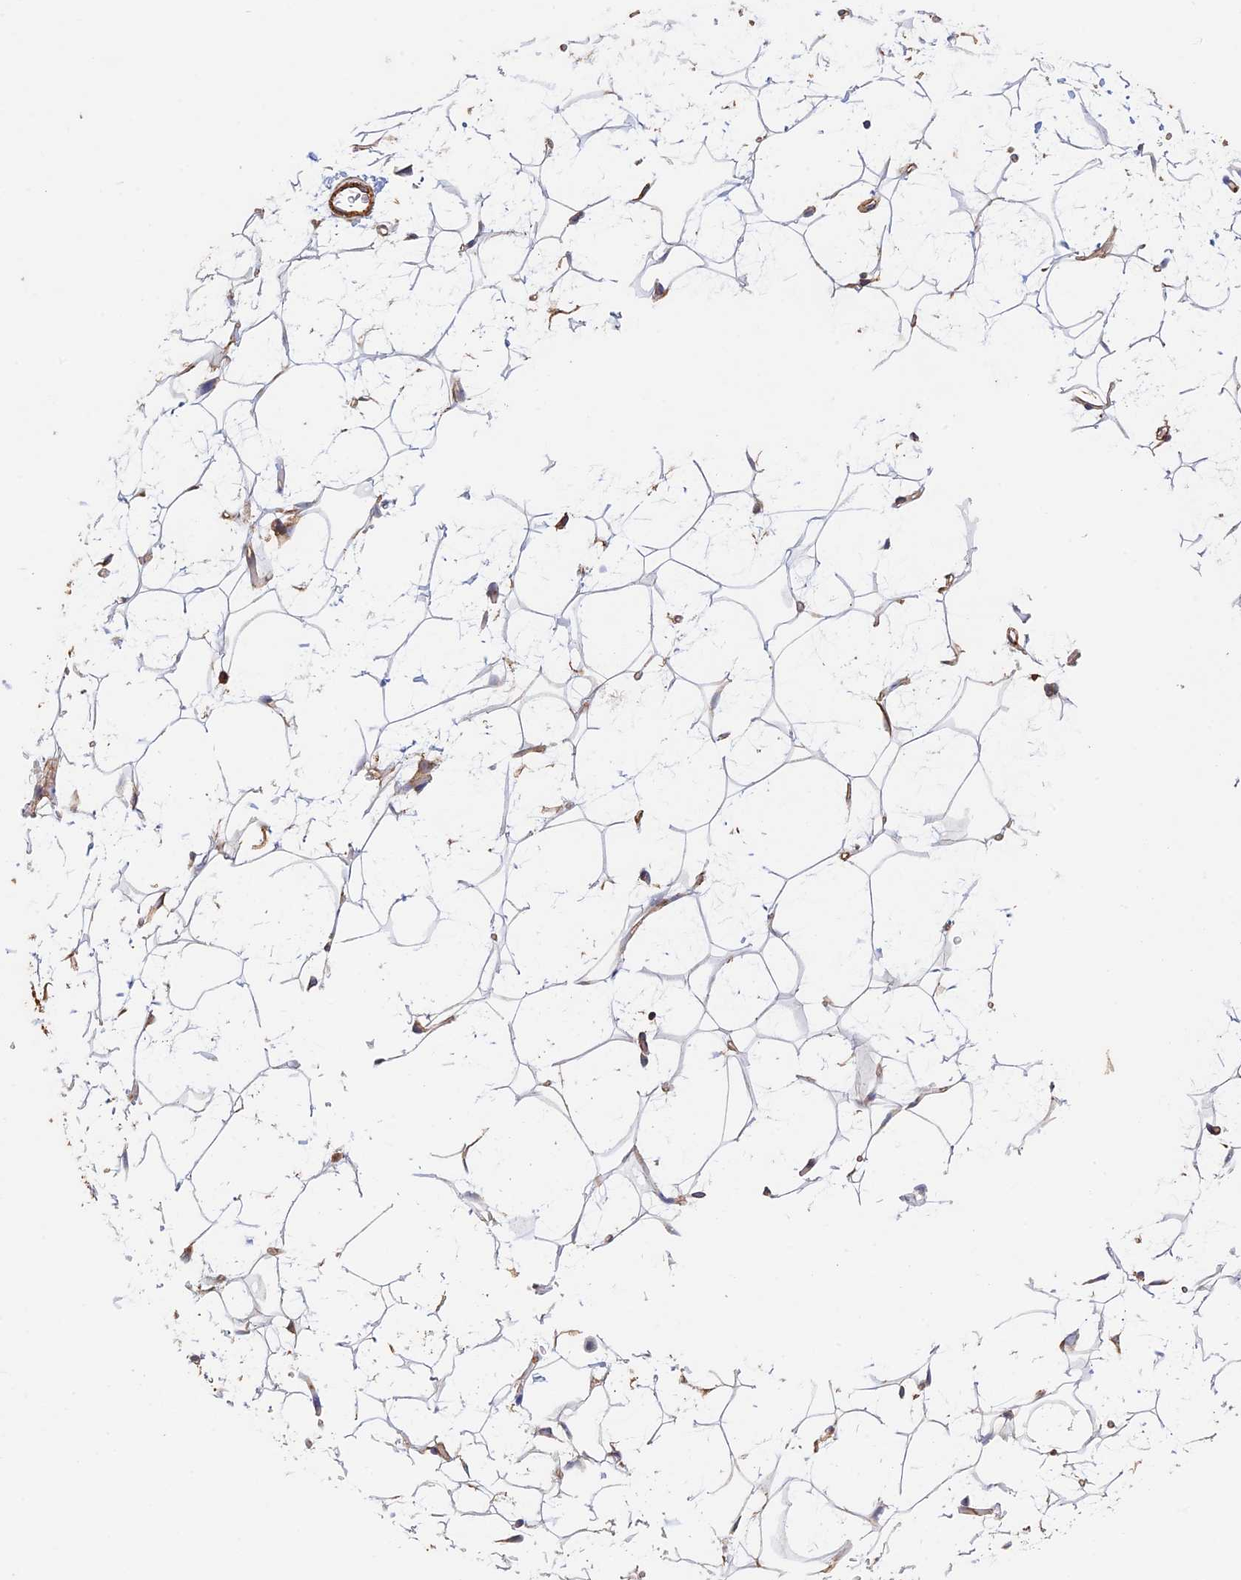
{"staining": {"intensity": "moderate", "quantity": "25%-75%", "location": "cytoplasmic/membranous"}, "tissue": "adipose tissue", "cell_type": "Adipocytes", "image_type": "normal", "snomed": [{"axis": "morphology", "description": "Normal tissue, NOS"}, {"axis": "topography", "description": "Breast"}], "caption": "Protein analysis of normal adipose tissue reveals moderate cytoplasmic/membranous positivity in approximately 25%-75% of adipocytes. (IHC, brightfield microscopy, high magnification).", "gene": "PAK4", "patient": {"sex": "female", "age": 26}}